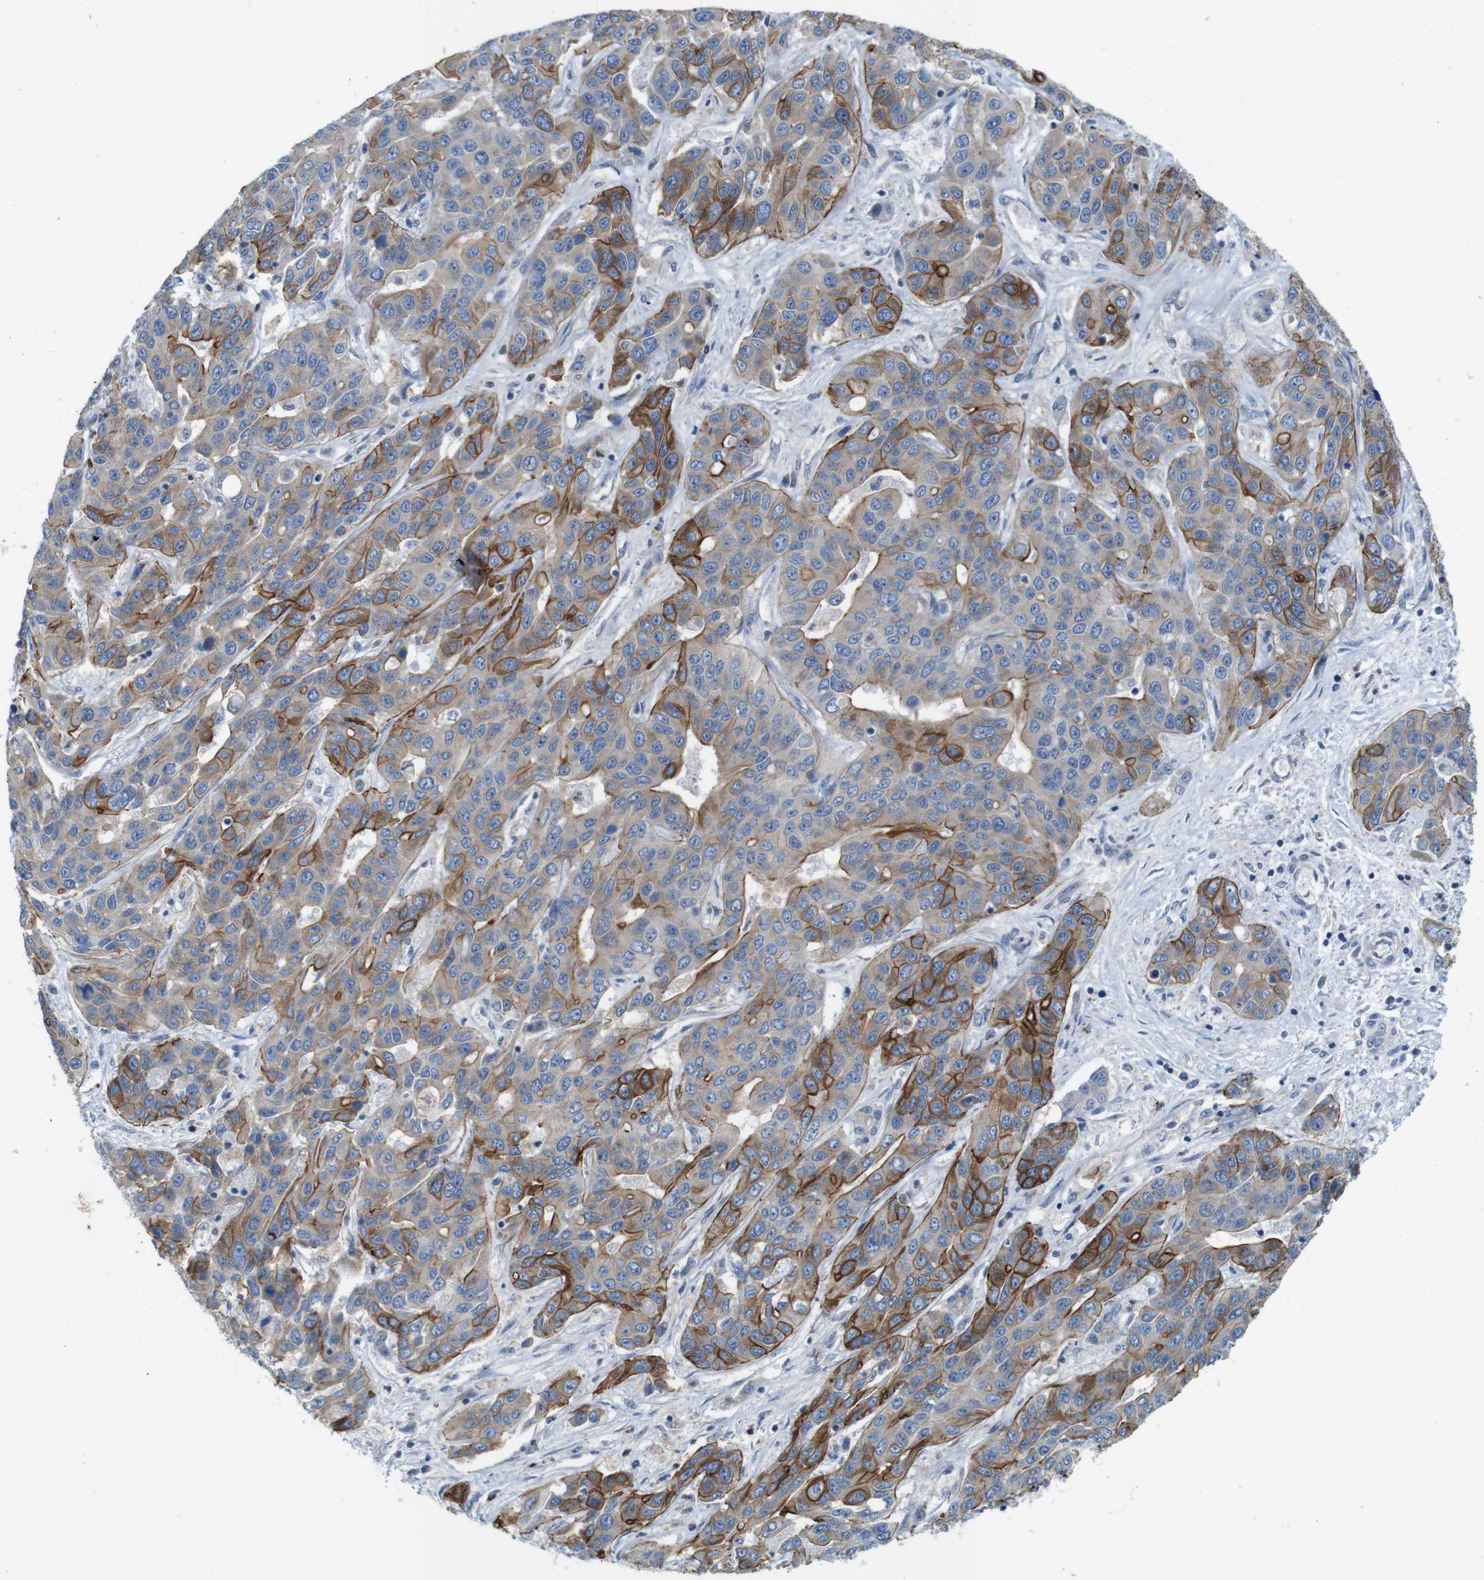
{"staining": {"intensity": "moderate", "quantity": ">75%", "location": "cytoplasmic/membranous"}, "tissue": "liver cancer", "cell_type": "Tumor cells", "image_type": "cancer", "snomed": [{"axis": "morphology", "description": "Cholangiocarcinoma"}, {"axis": "topography", "description": "Liver"}], "caption": "IHC (DAB) staining of liver cancer (cholangiocarcinoma) displays moderate cytoplasmic/membranous protein expression in about >75% of tumor cells.", "gene": "SKI", "patient": {"sex": "female", "age": 52}}